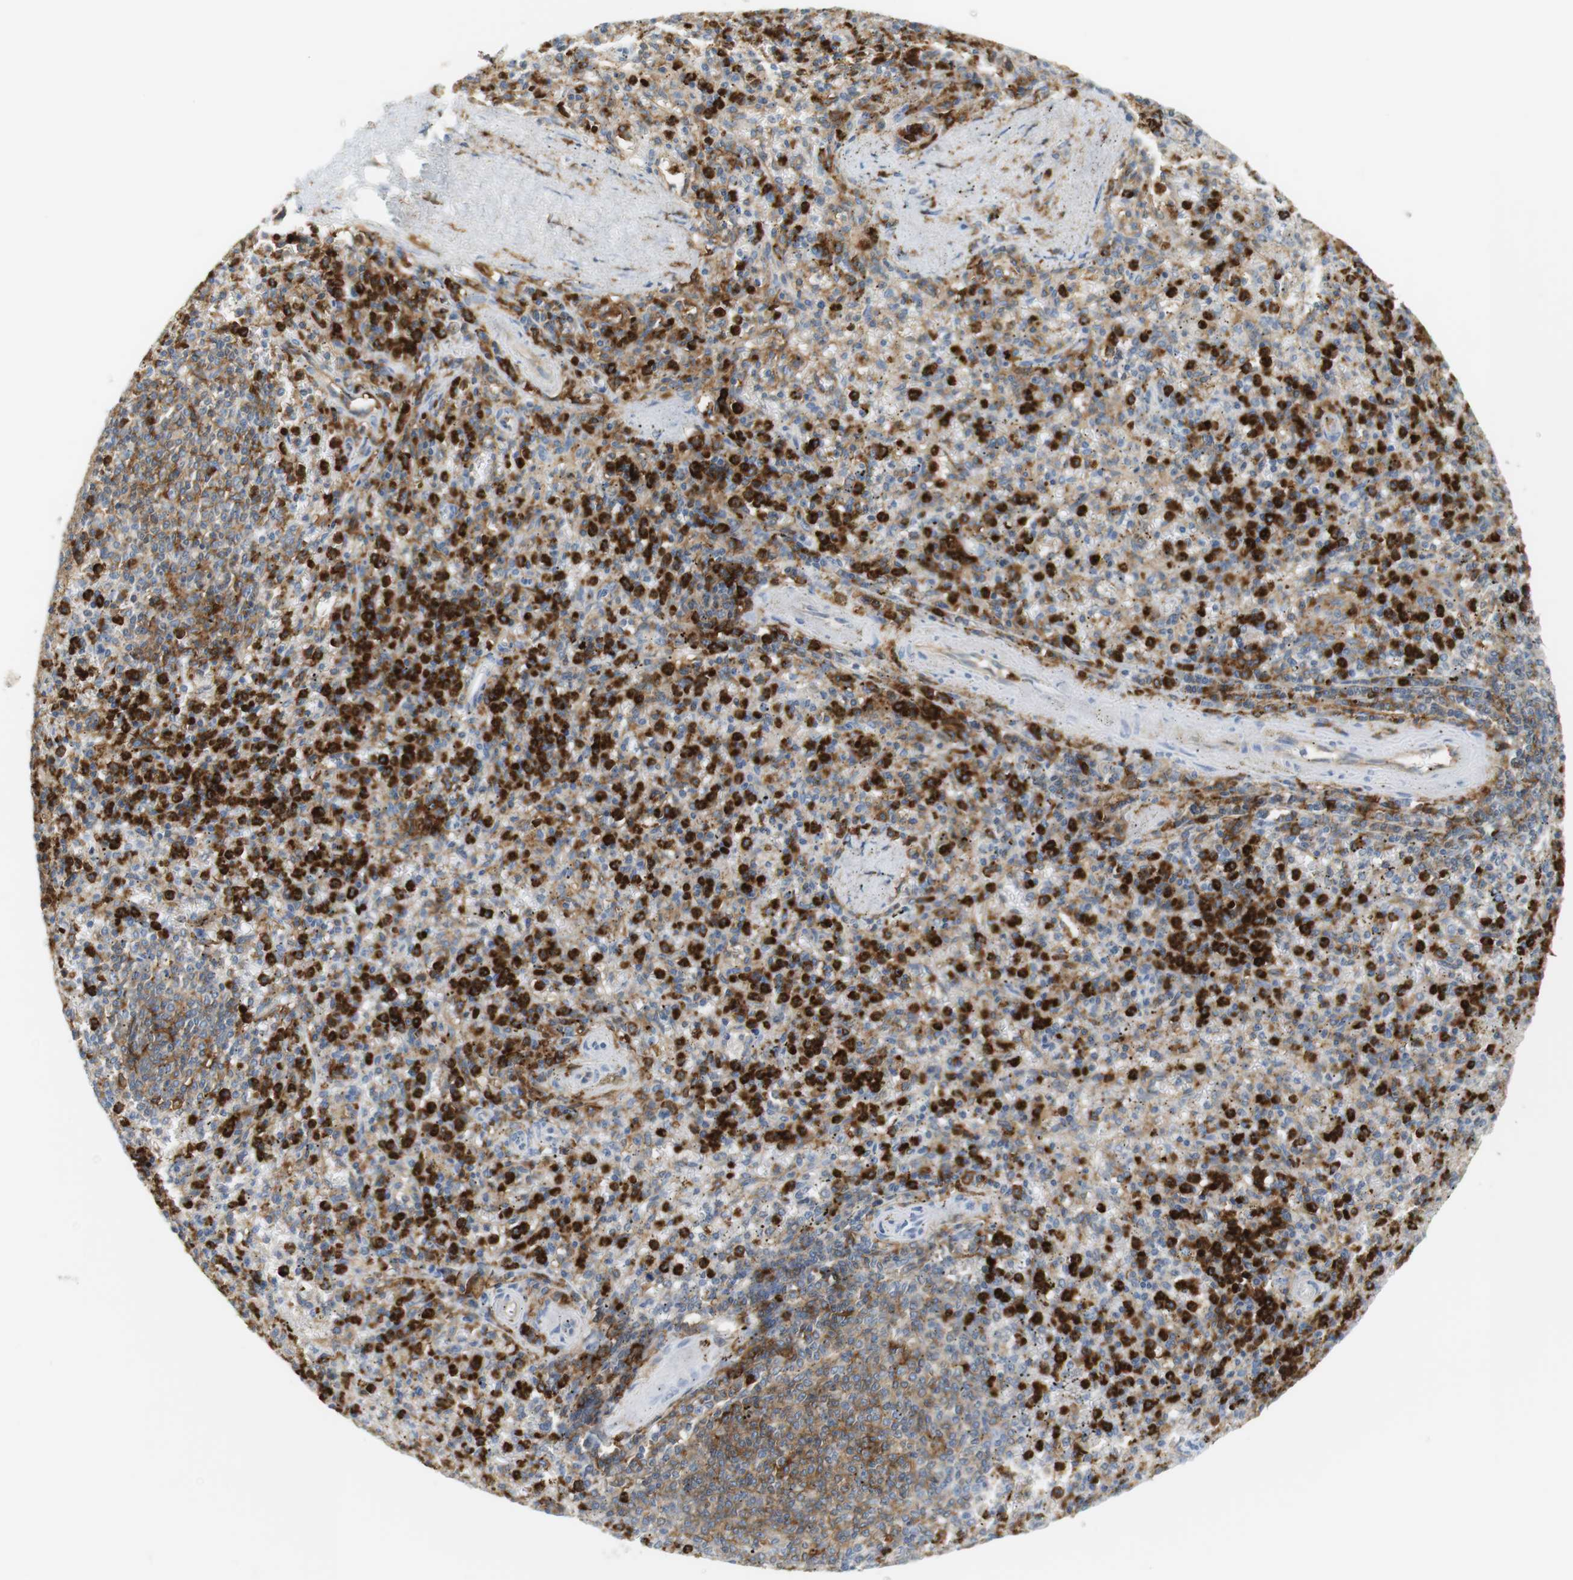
{"staining": {"intensity": "strong", "quantity": "25%-75%", "location": "cytoplasmic/membranous"}, "tissue": "spleen", "cell_type": "Cells in red pulp", "image_type": "normal", "snomed": [{"axis": "morphology", "description": "Normal tissue, NOS"}, {"axis": "topography", "description": "Spleen"}], "caption": "Spleen stained with immunohistochemistry (IHC) demonstrates strong cytoplasmic/membranous positivity in approximately 25%-75% of cells in red pulp. Using DAB (brown) and hematoxylin (blue) stains, captured at high magnification using brightfield microscopy.", "gene": "SIRPA", "patient": {"sex": "male", "age": 72}}